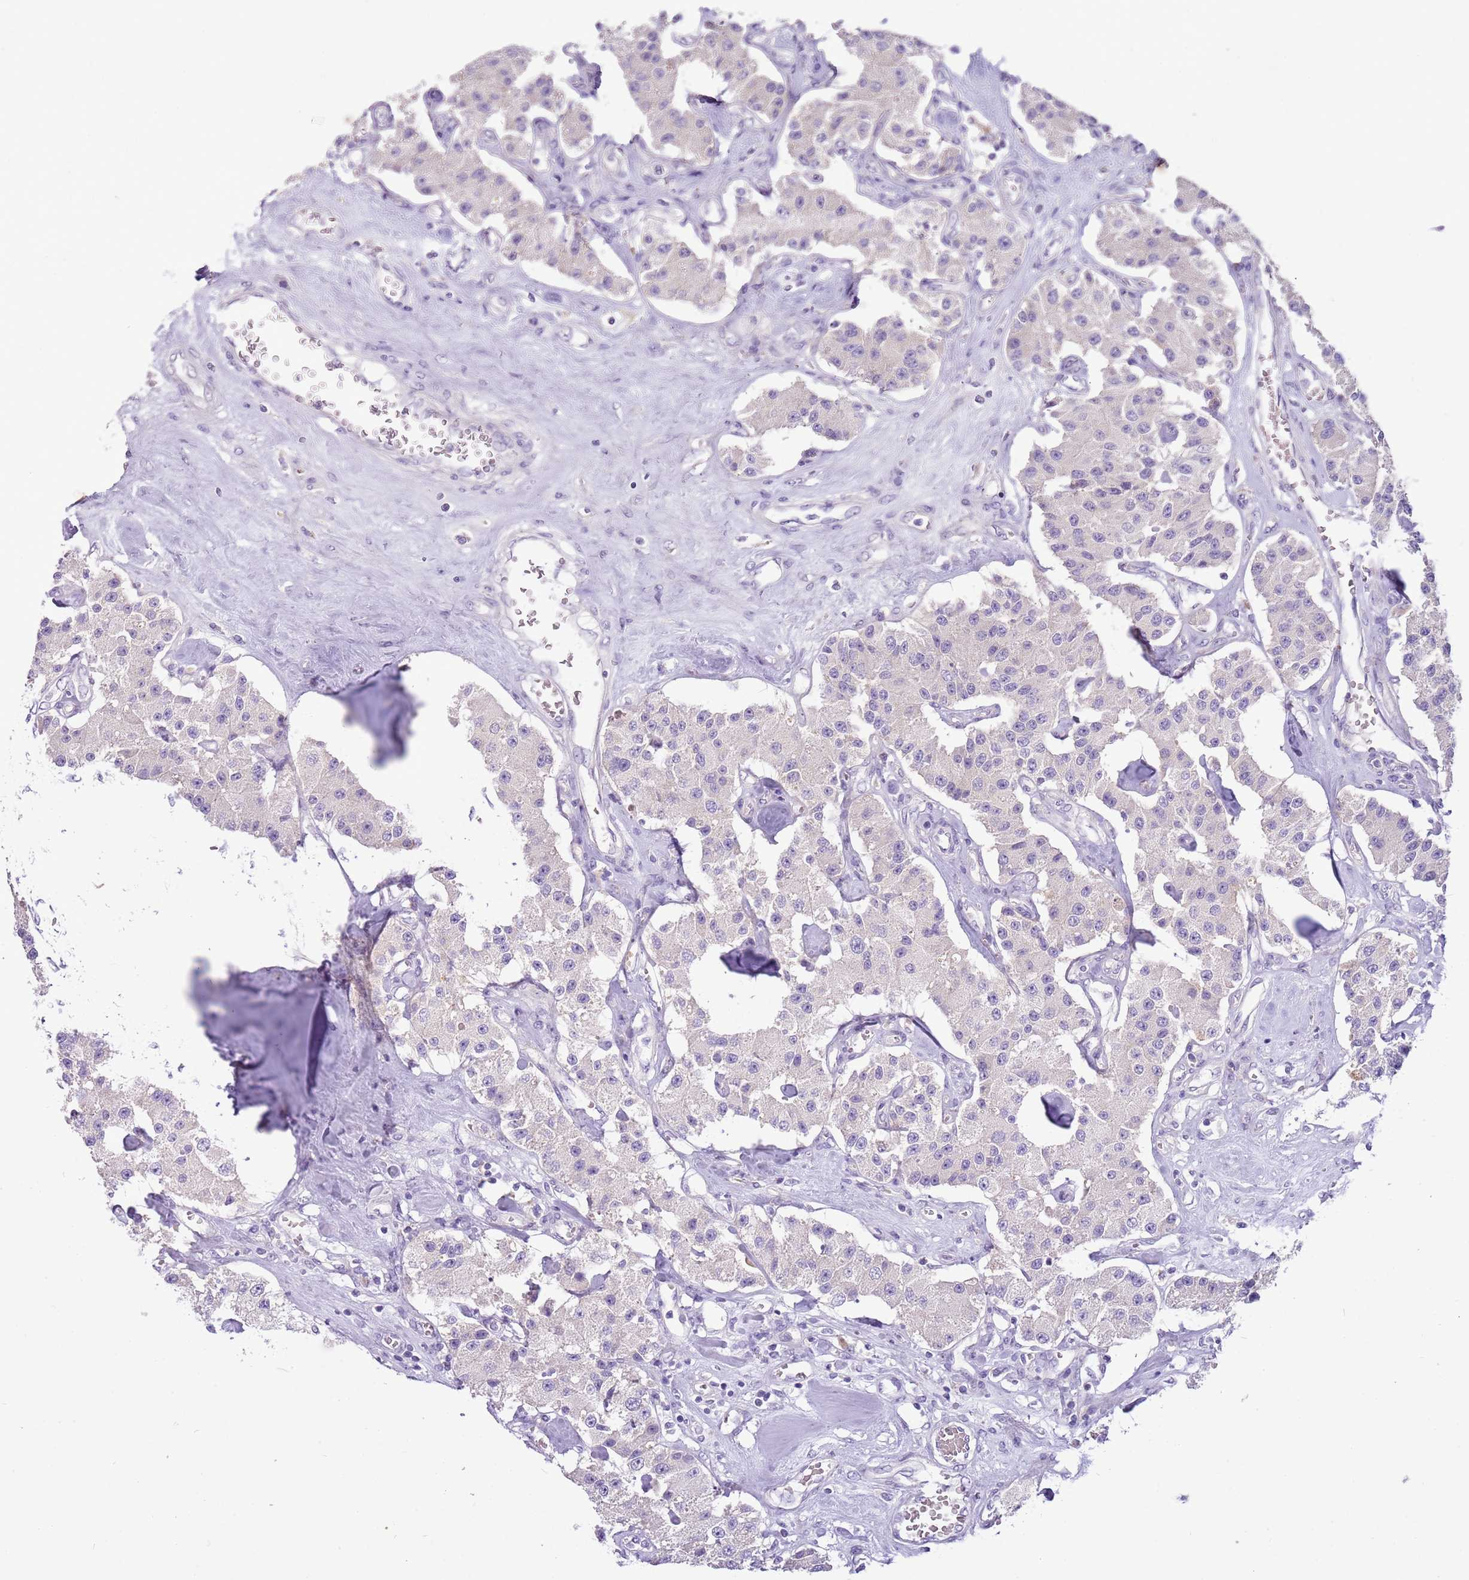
{"staining": {"intensity": "negative", "quantity": "none", "location": "none"}, "tissue": "carcinoid", "cell_type": "Tumor cells", "image_type": "cancer", "snomed": [{"axis": "morphology", "description": "Carcinoid, malignant, NOS"}, {"axis": "topography", "description": "Pancreas"}], "caption": "Tumor cells are negative for brown protein staining in carcinoid (malignant).", "gene": "SCAMP5", "patient": {"sex": "male", "age": 41}}